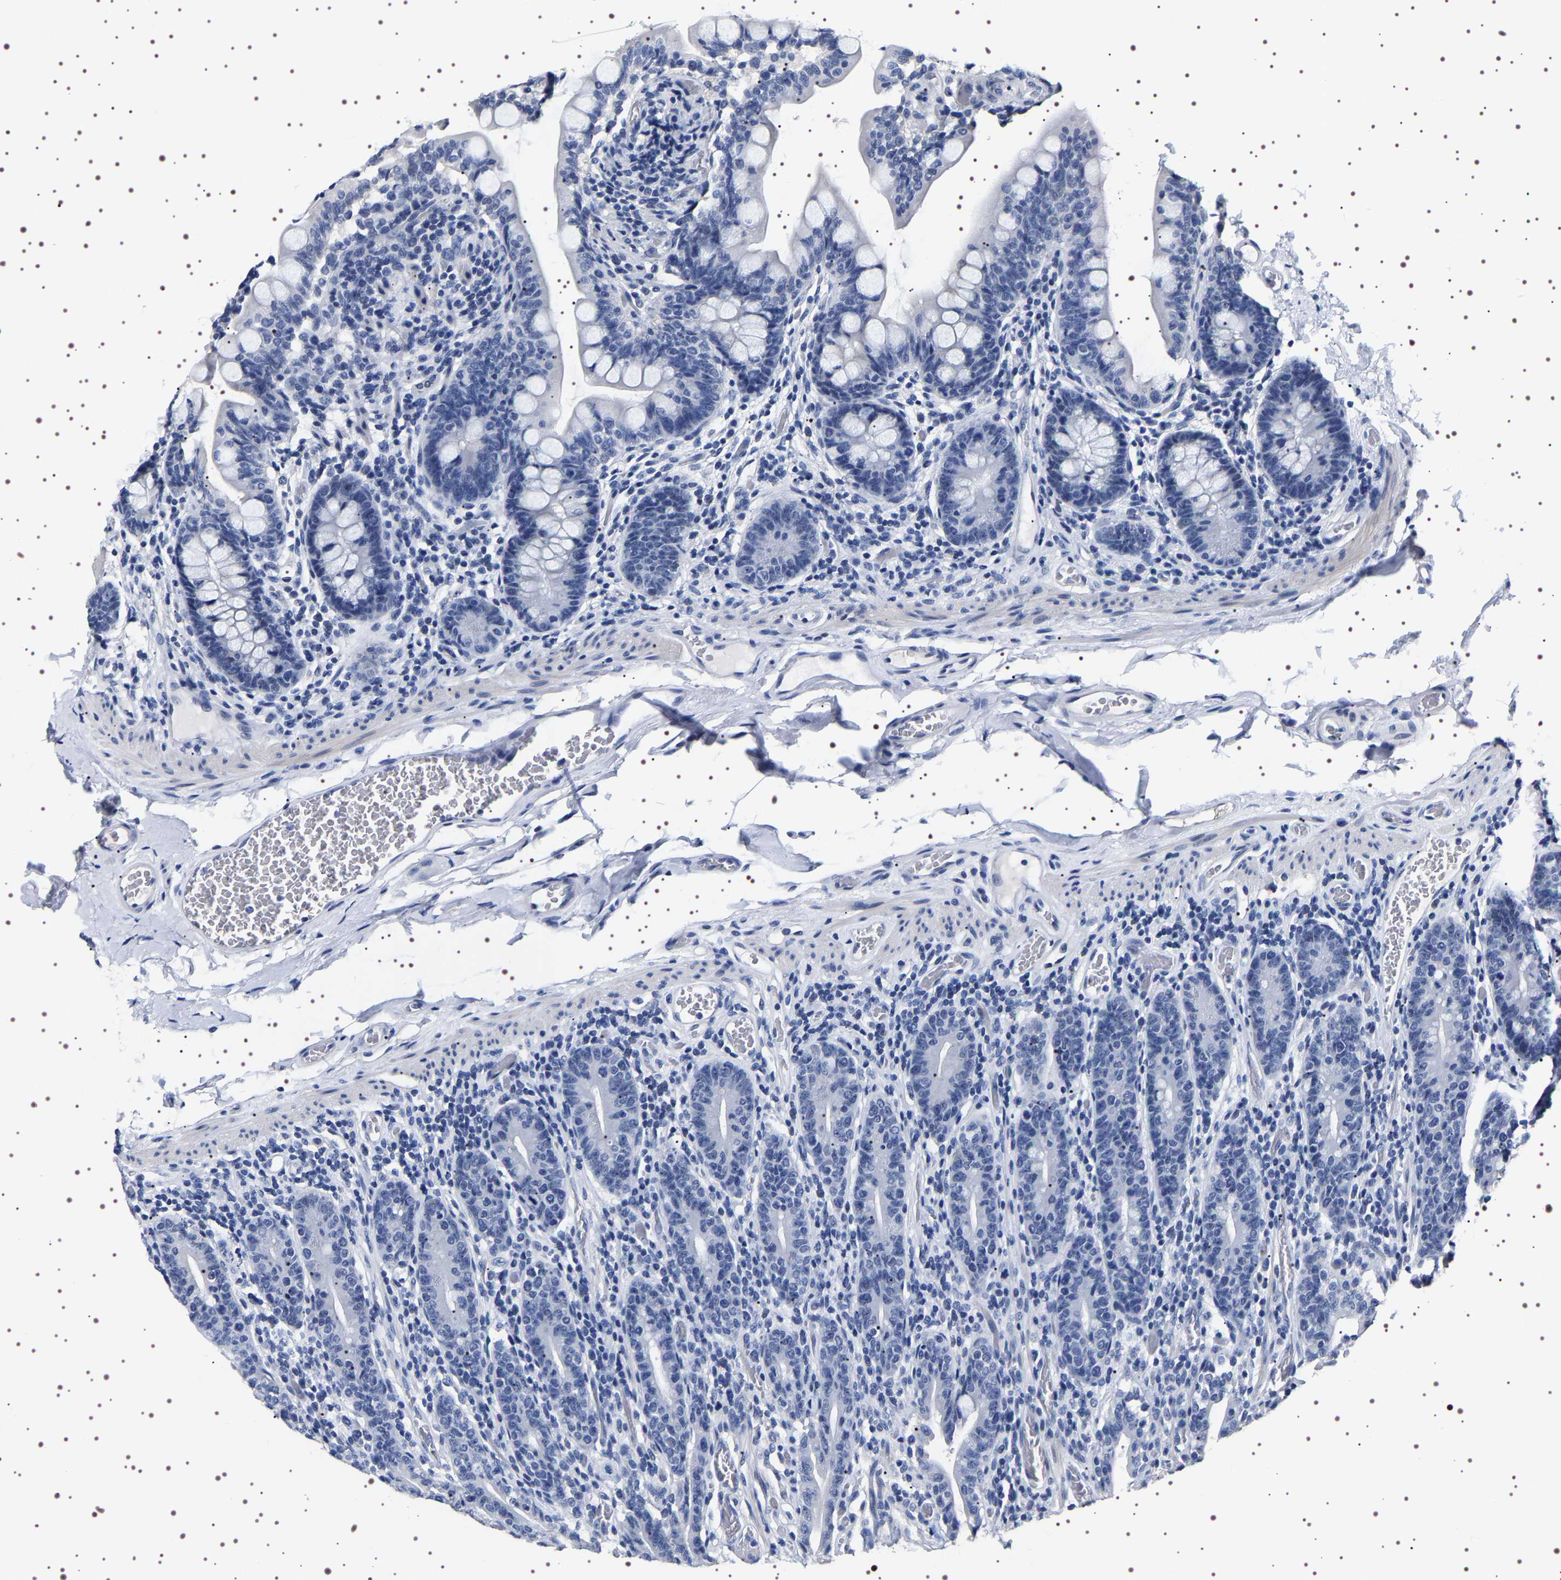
{"staining": {"intensity": "negative", "quantity": "none", "location": "none"}, "tissue": "small intestine", "cell_type": "Glandular cells", "image_type": "normal", "snomed": [{"axis": "morphology", "description": "Normal tissue, NOS"}, {"axis": "topography", "description": "Small intestine"}], "caption": "Photomicrograph shows no significant protein expression in glandular cells of benign small intestine. (Brightfield microscopy of DAB (3,3'-diaminobenzidine) immunohistochemistry (IHC) at high magnification).", "gene": "UBQLN3", "patient": {"sex": "female", "age": 56}}